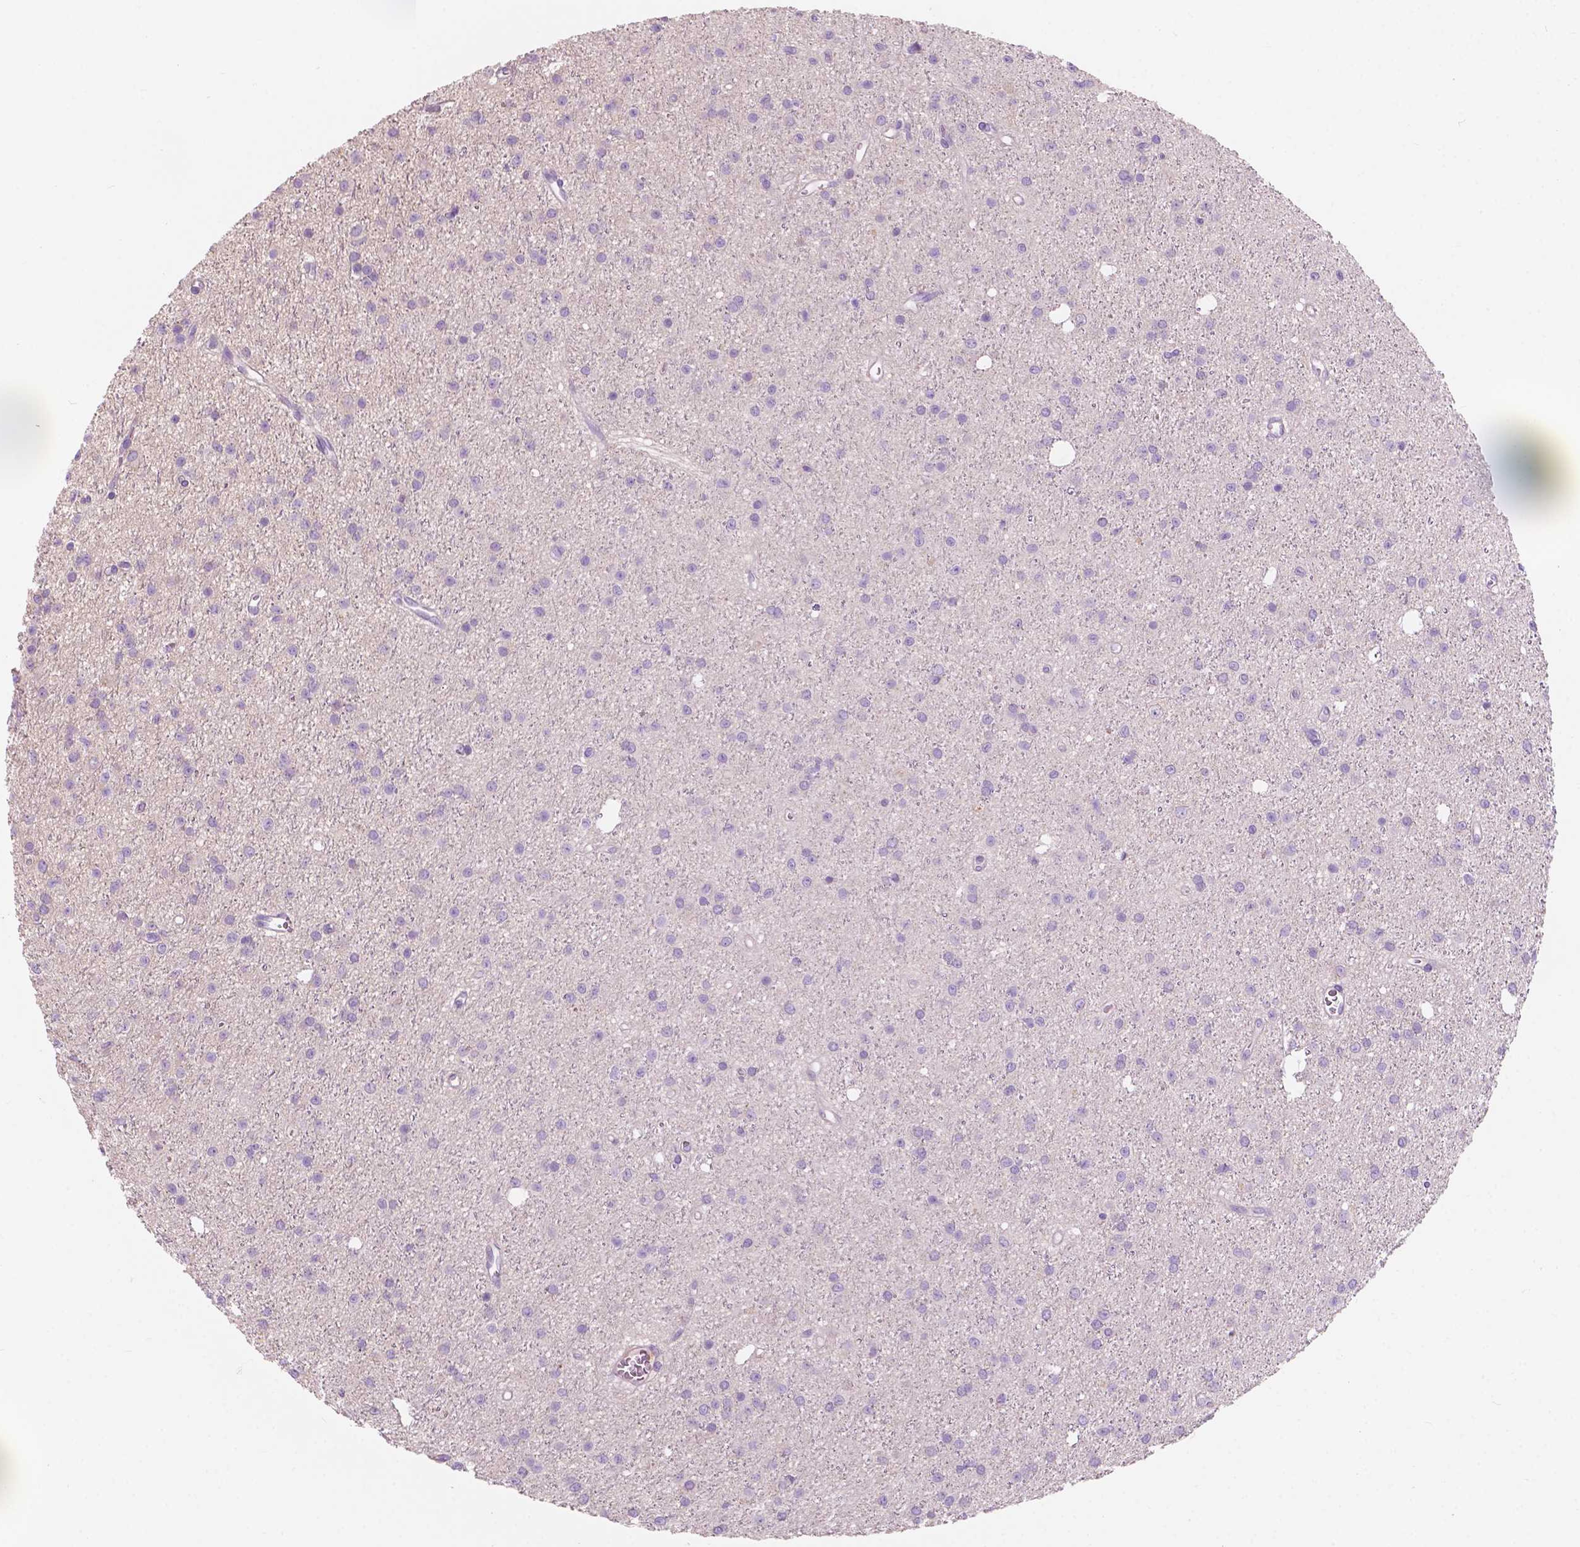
{"staining": {"intensity": "negative", "quantity": "none", "location": "none"}, "tissue": "glioma", "cell_type": "Tumor cells", "image_type": "cancer", "snomed": [{"axis": "morphology", "description": "Glioma, malignant, Low grade"}, {"axis": "topography", "description": "Brain"}], "caption": "Immunohistochemical staining of glioma reveals no significant positivity in tumor cells.", "gene": "SEMA4A", "patient": {"sex": "male", "age": 27}}